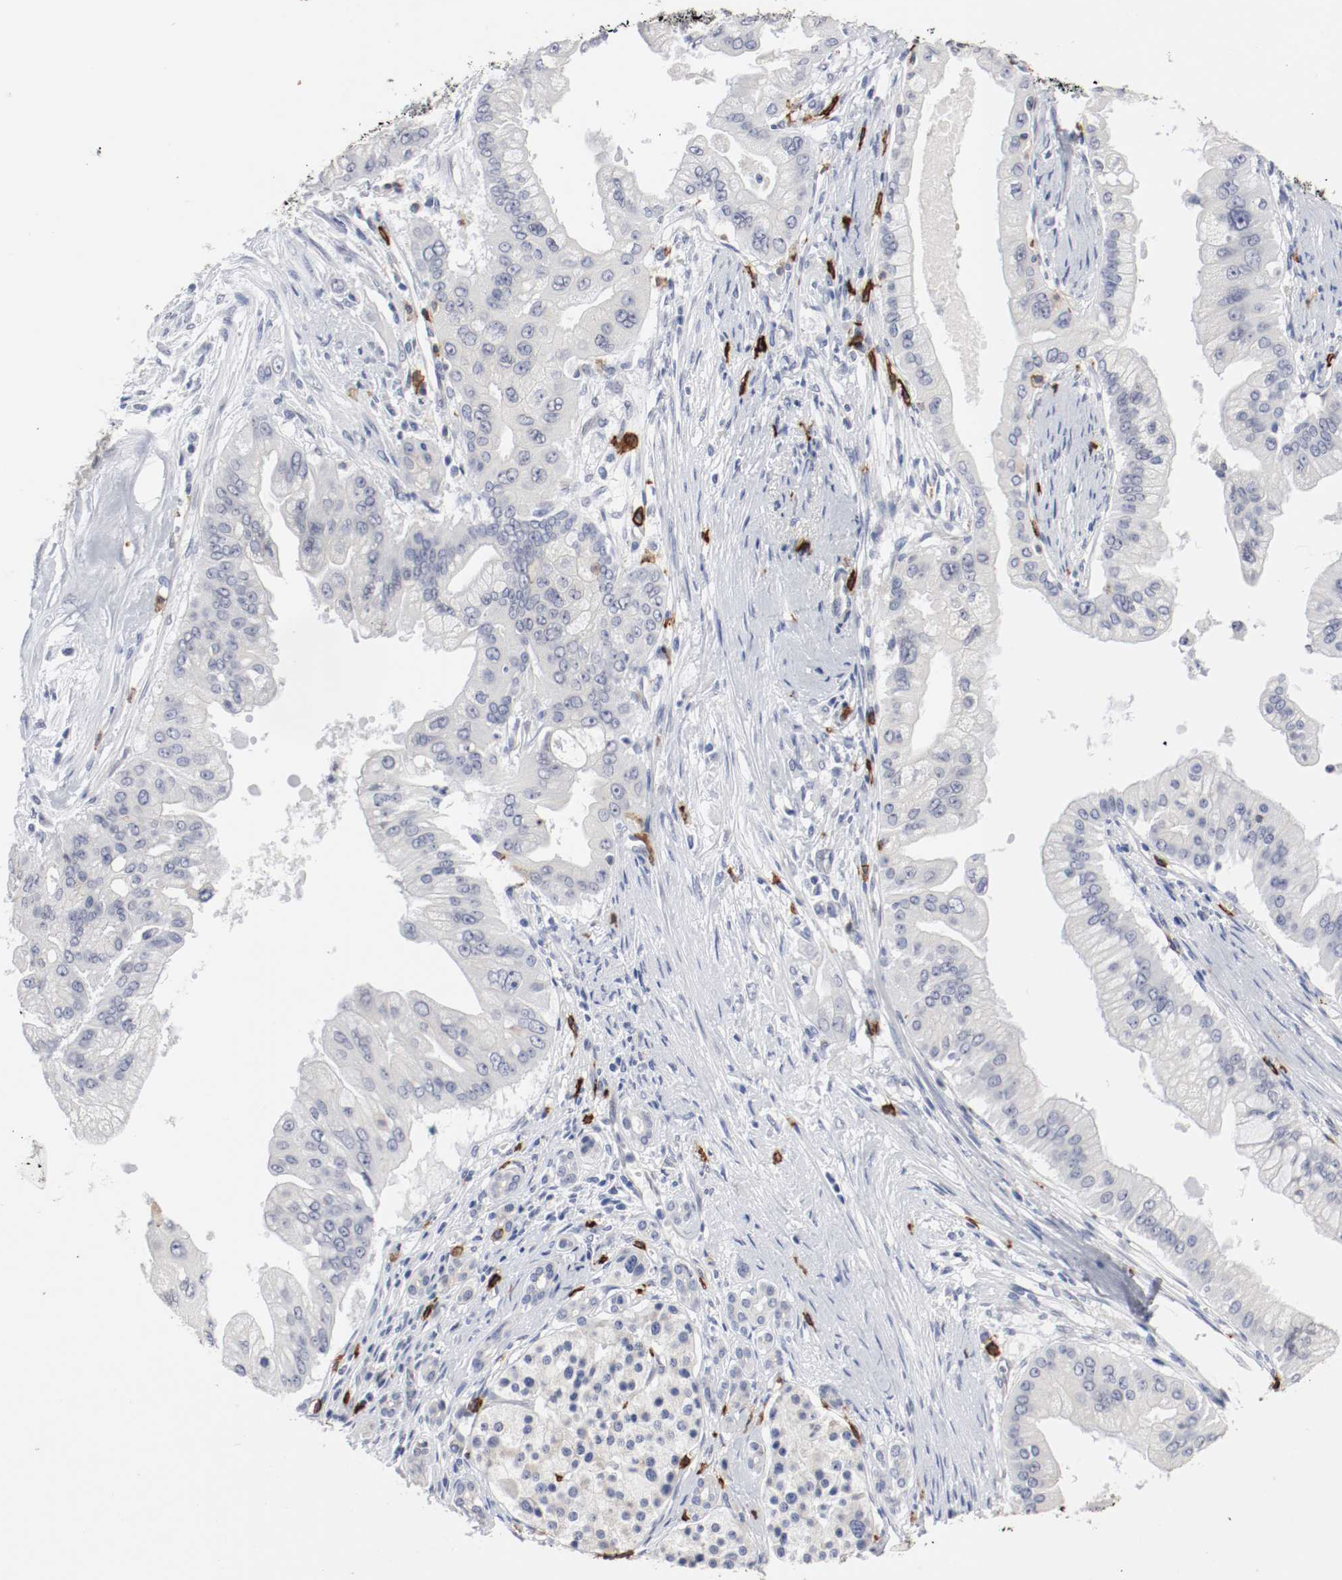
{"staining": {"intensity": "negative", "quantity": "none", "location": "none"}, "tissue": "pancreatic cancer", "cell_type": "Tumor cells", "image_type": "cancer", "snomed": [{"axis": "morphology", "description": "Adenocarcinoma, NOS"}, {"axis": "topography", "description": "Pancreas"}], "caption": "Tumor cells are negative for brown protein staining in pancreatic cancer (adenocarcinoma). The staining is performed using DAB brown chromogen with nuclei counter-stained in using hematoxylin.", "gene": "KIT", "patient": {"sex": "male", "age": 59}}